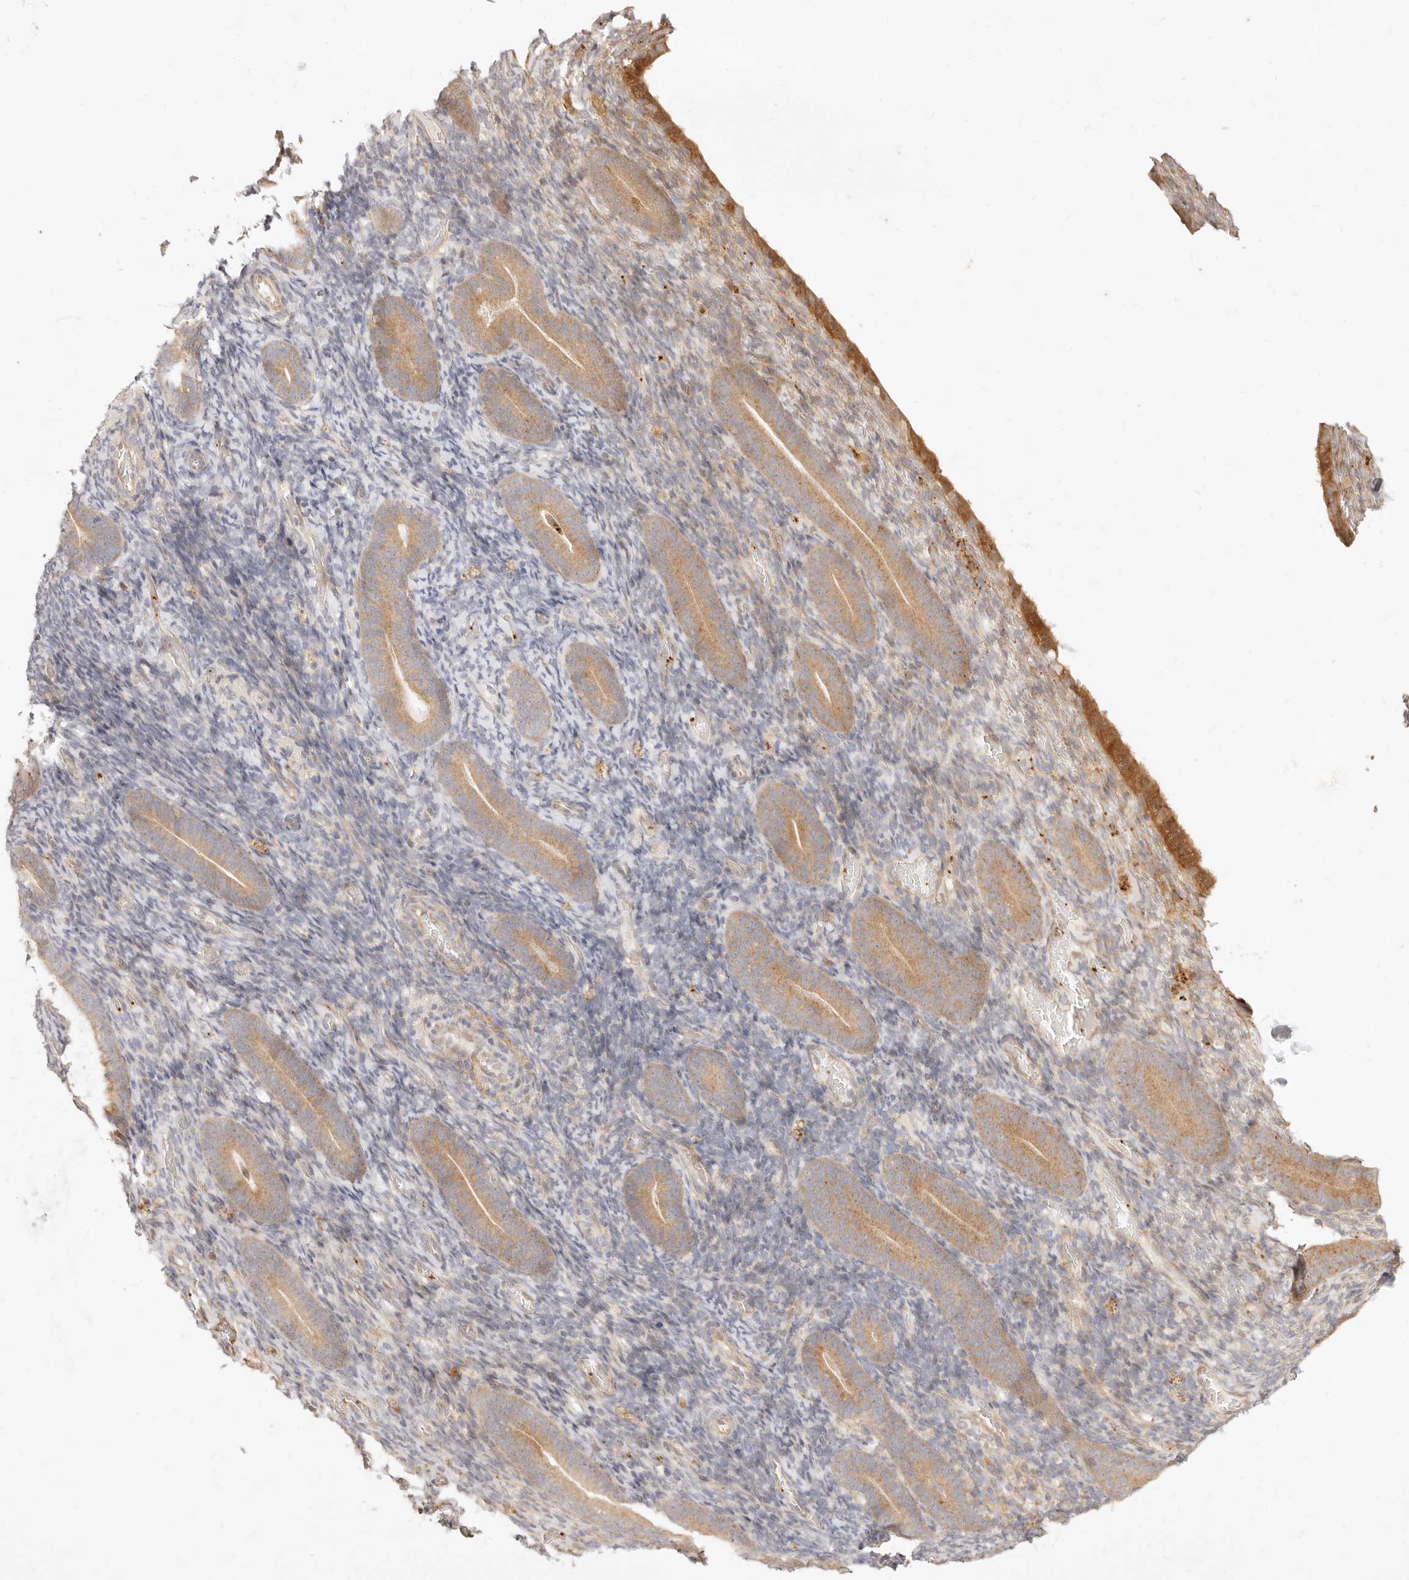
{"staining": {"intensity": "weak", "quantity": "25%-75%", "location": "cytoplasmic/membranous"}, "tissue": "endometrium", "cell_type": "Cells in endometrial stroma", "image_type": "normal", "snomed": [{"axis": "morphology", "description": "Normal tissue, NOS"}, {"axis": "topography", "description": "Endometrium"}], "caption": "High-power microscopy captured an immunohistochemistry histopathology image of benign endometrium, revealing weak cytoplasmic/membranous expression in about 25%-75% of cells in endometrial stroma.", "gene": "UBXN10", "patient": {"sex": "female", "age": 51}}